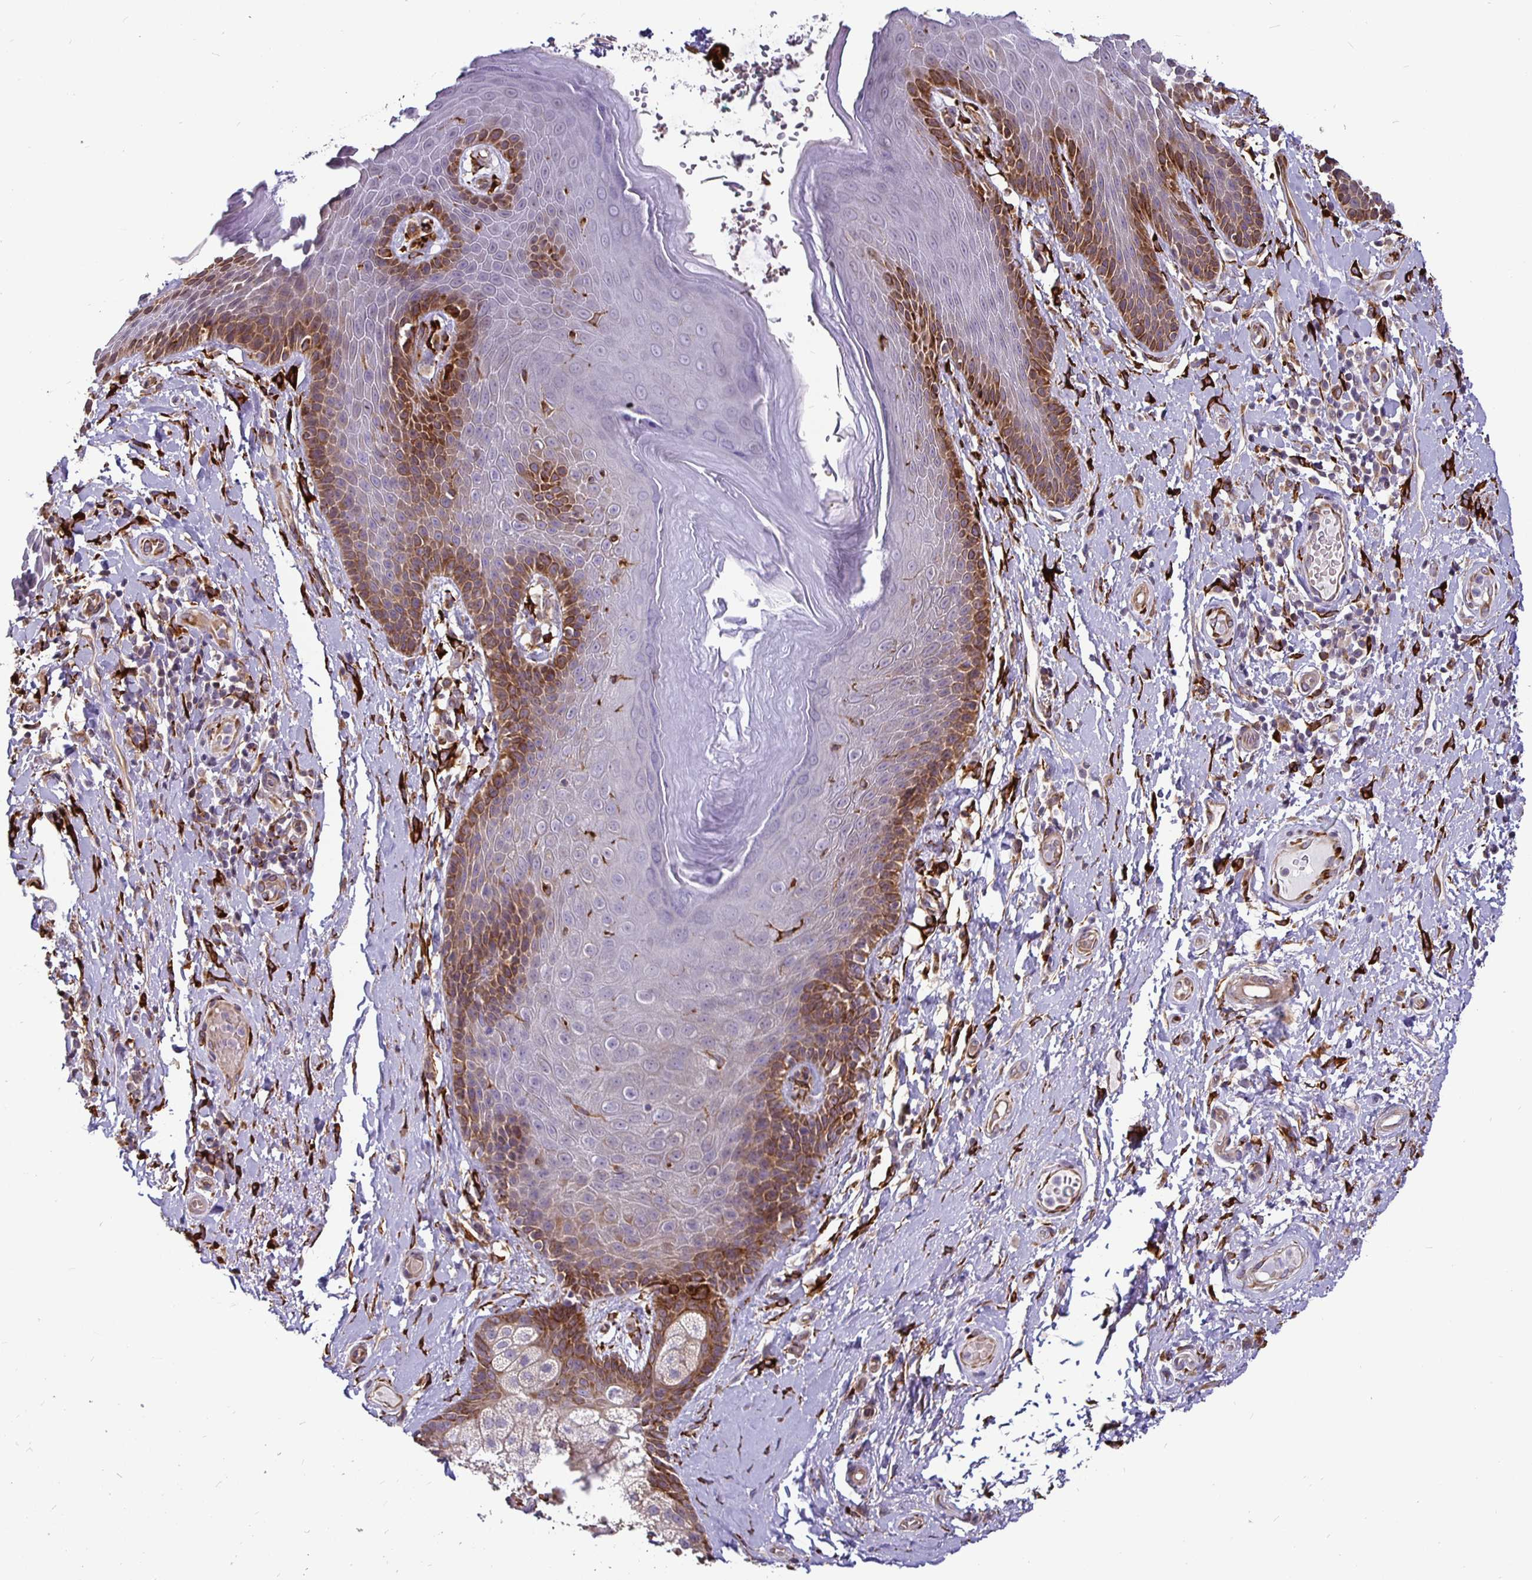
{"staining": {"intensity": "moderate", "quantity": "<25%", "location": "cytoplasmic/membranous"}, "tissue": "skin", "cell_type": "Epidermal cells", "image_type": "normal", "snomed": [{"axis": "morphology", "description": "Normal tissue, NOS"}, {"axis": "topography", "description": "Anal"}, {"axis": "topography", "description": "Peripheral nerve tissue"}], "caption": "Skin stained with DAB (3,3'-diaminobenzidine) IHC exhibits low levels of moderate cytoplasmic/membranous staining in approximately <25% of epidermal cells.", "gene": "P4HA2", "patient": {"sex": "male", "age": 51}}